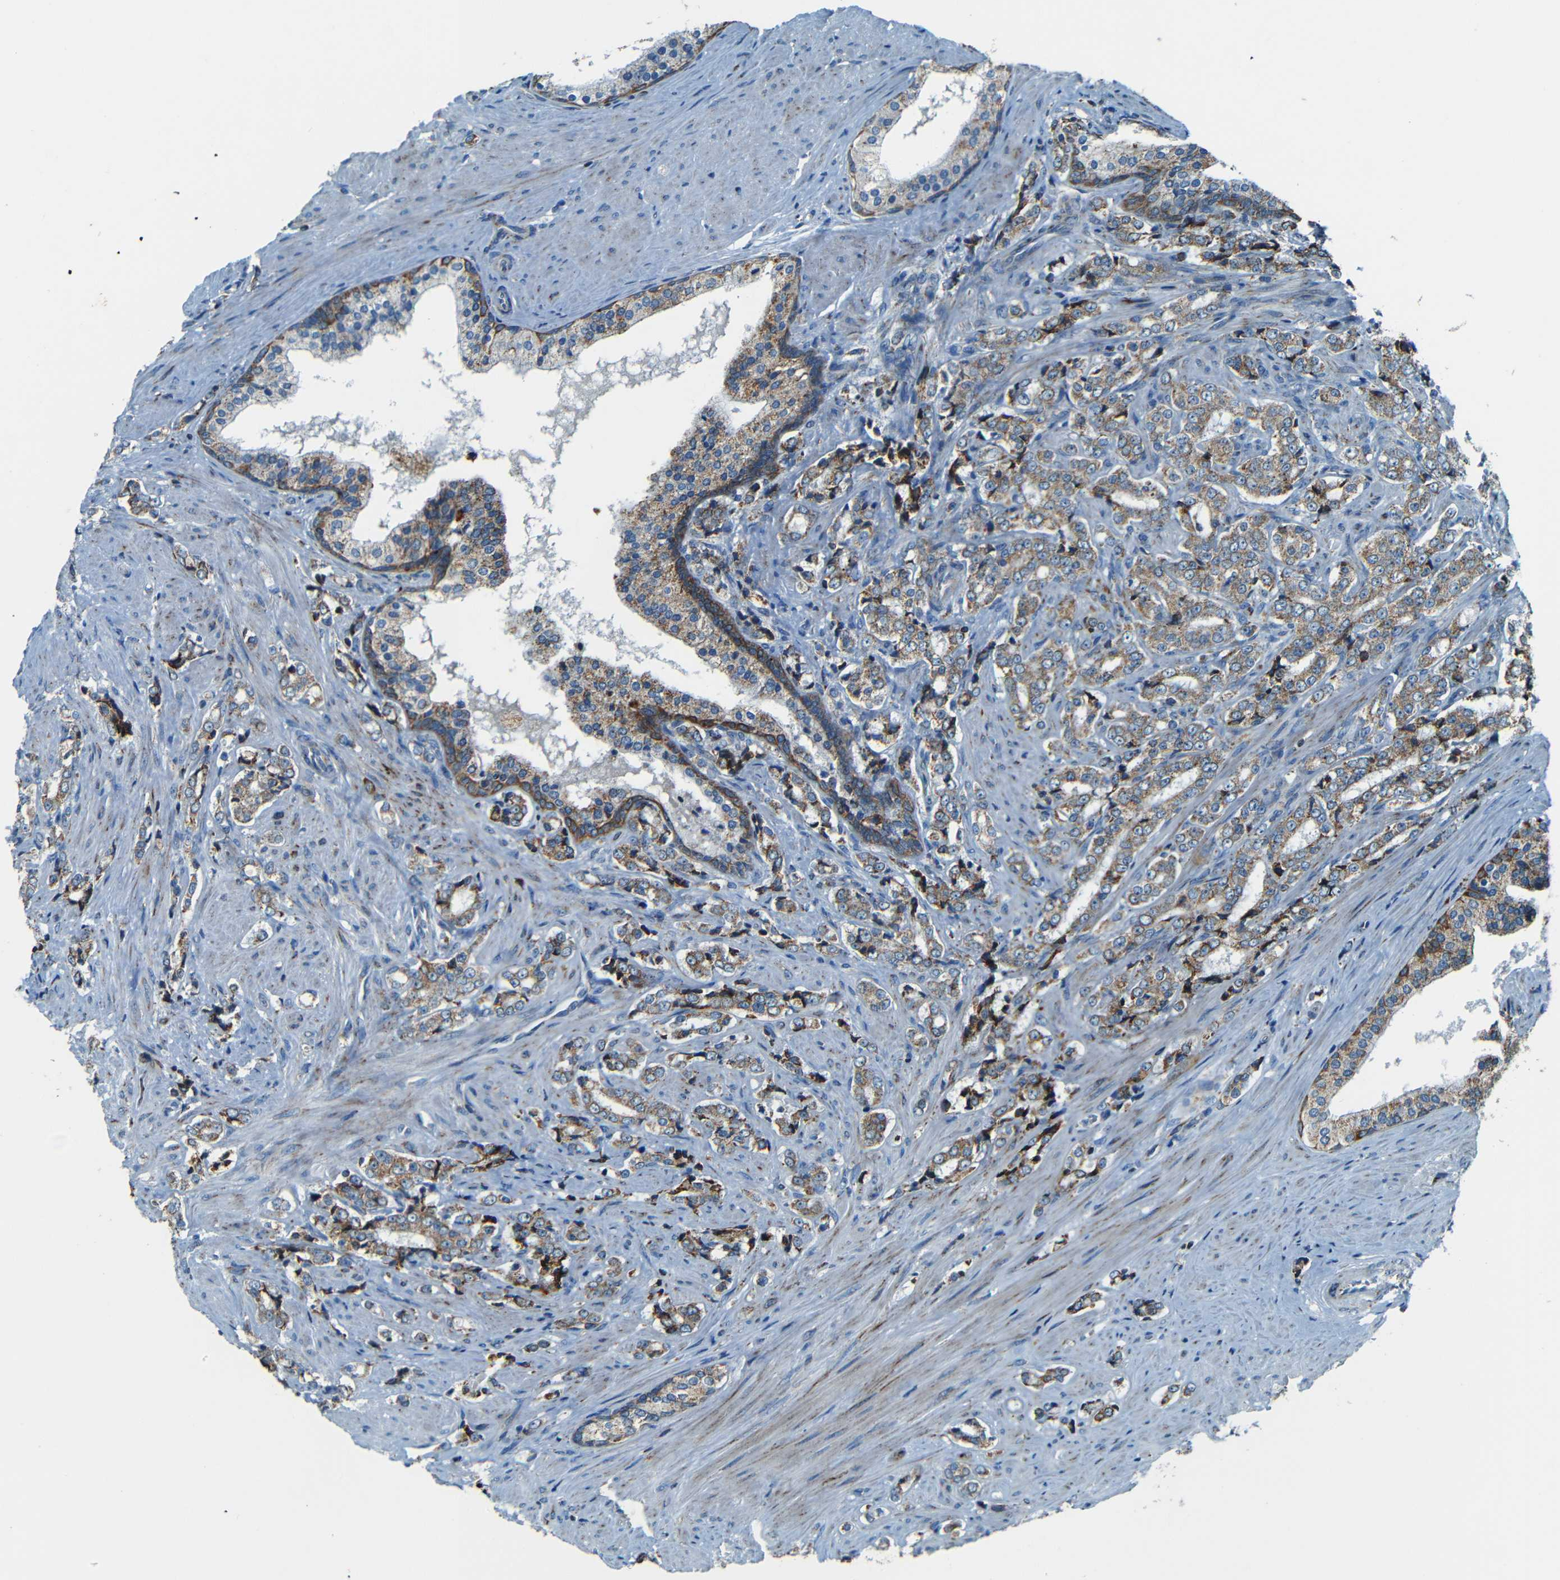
{"staining": {"intensity": "moderate", "quantity": ">75%", "location": "cytoplasmic/membranous"}, "tissue": "prostate cancer", "cell_type": "Tumor cells", "image_type": "cancer", "snomed": [{"axis": "morphology", "description": "Adenocarcinoma, Low grade"}, {"axis": "topography", "description": "Prostate"}], "caption": "A brown stain shows moderate cytoplasmic/membranous staining of a protein in prostate cancer (low-grade adenocarcinoma) tumor cells.", "gene": "WSCD2", "patient": {"sex": "male", "age": 60}}